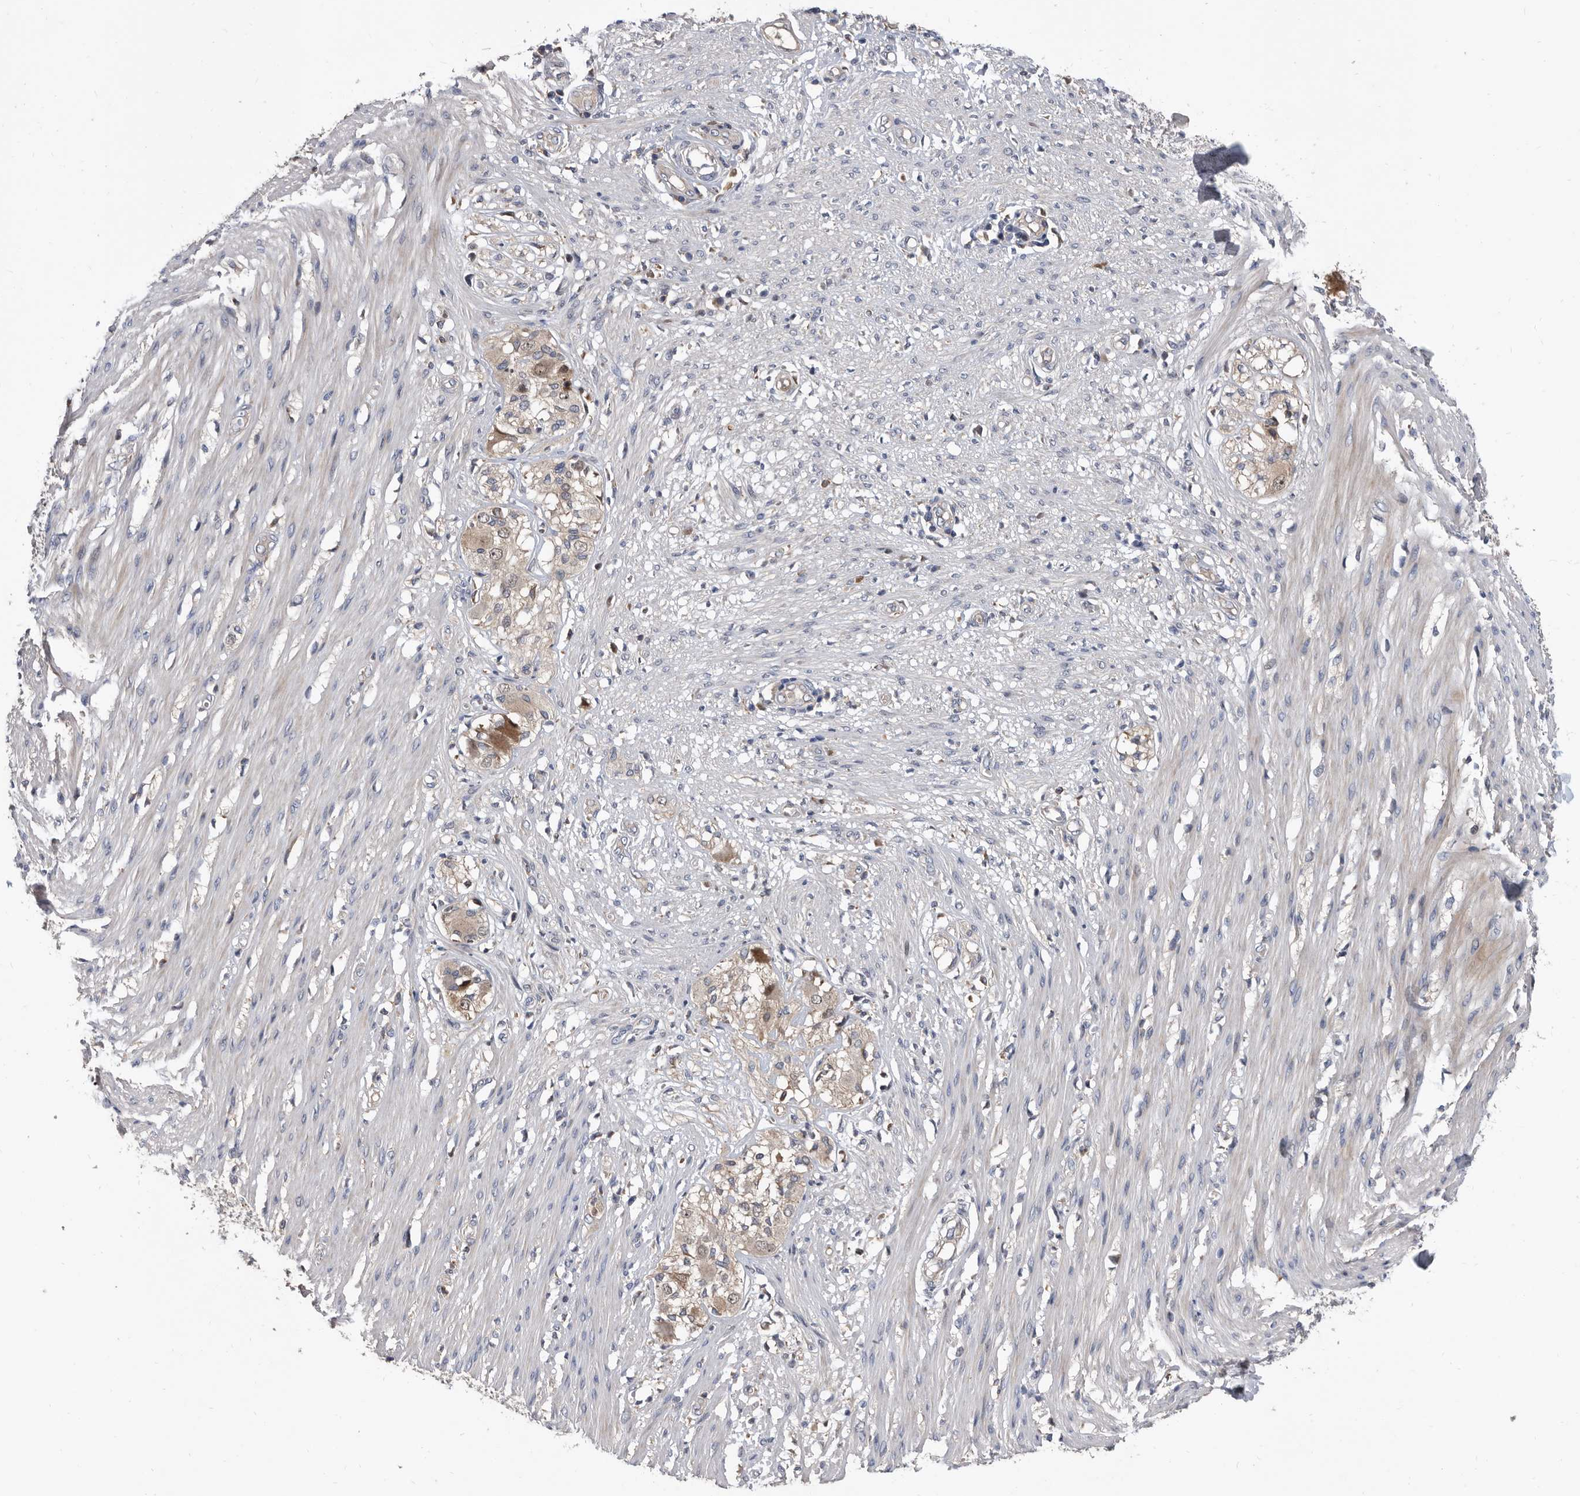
{"staining": {"intensity": "negative", "quantity": "none", "location": "none"}, "tissue": "smooth muscle", "cell_type": "Smooth muscle cells", "image_type": "normal", "snomed": [{"axis": "morphology", "description": "Normal tissue, NOS"}, {"axis": "morphology", "description": "Adenocarcinoma, NOS"}, {"axis": "topography", "description": "Colon"}, {"axis": "topography", "description": "Peripheral nerve tissue"}], "caption": "Immunohistochemistry (IHC) image of normal smooth muscle: smooth muscle stained with DAB exhibits no significant protein expression in smooth muscle cells.", "gene": "APEH", "patient": {"sex": "male", "age": 14}}